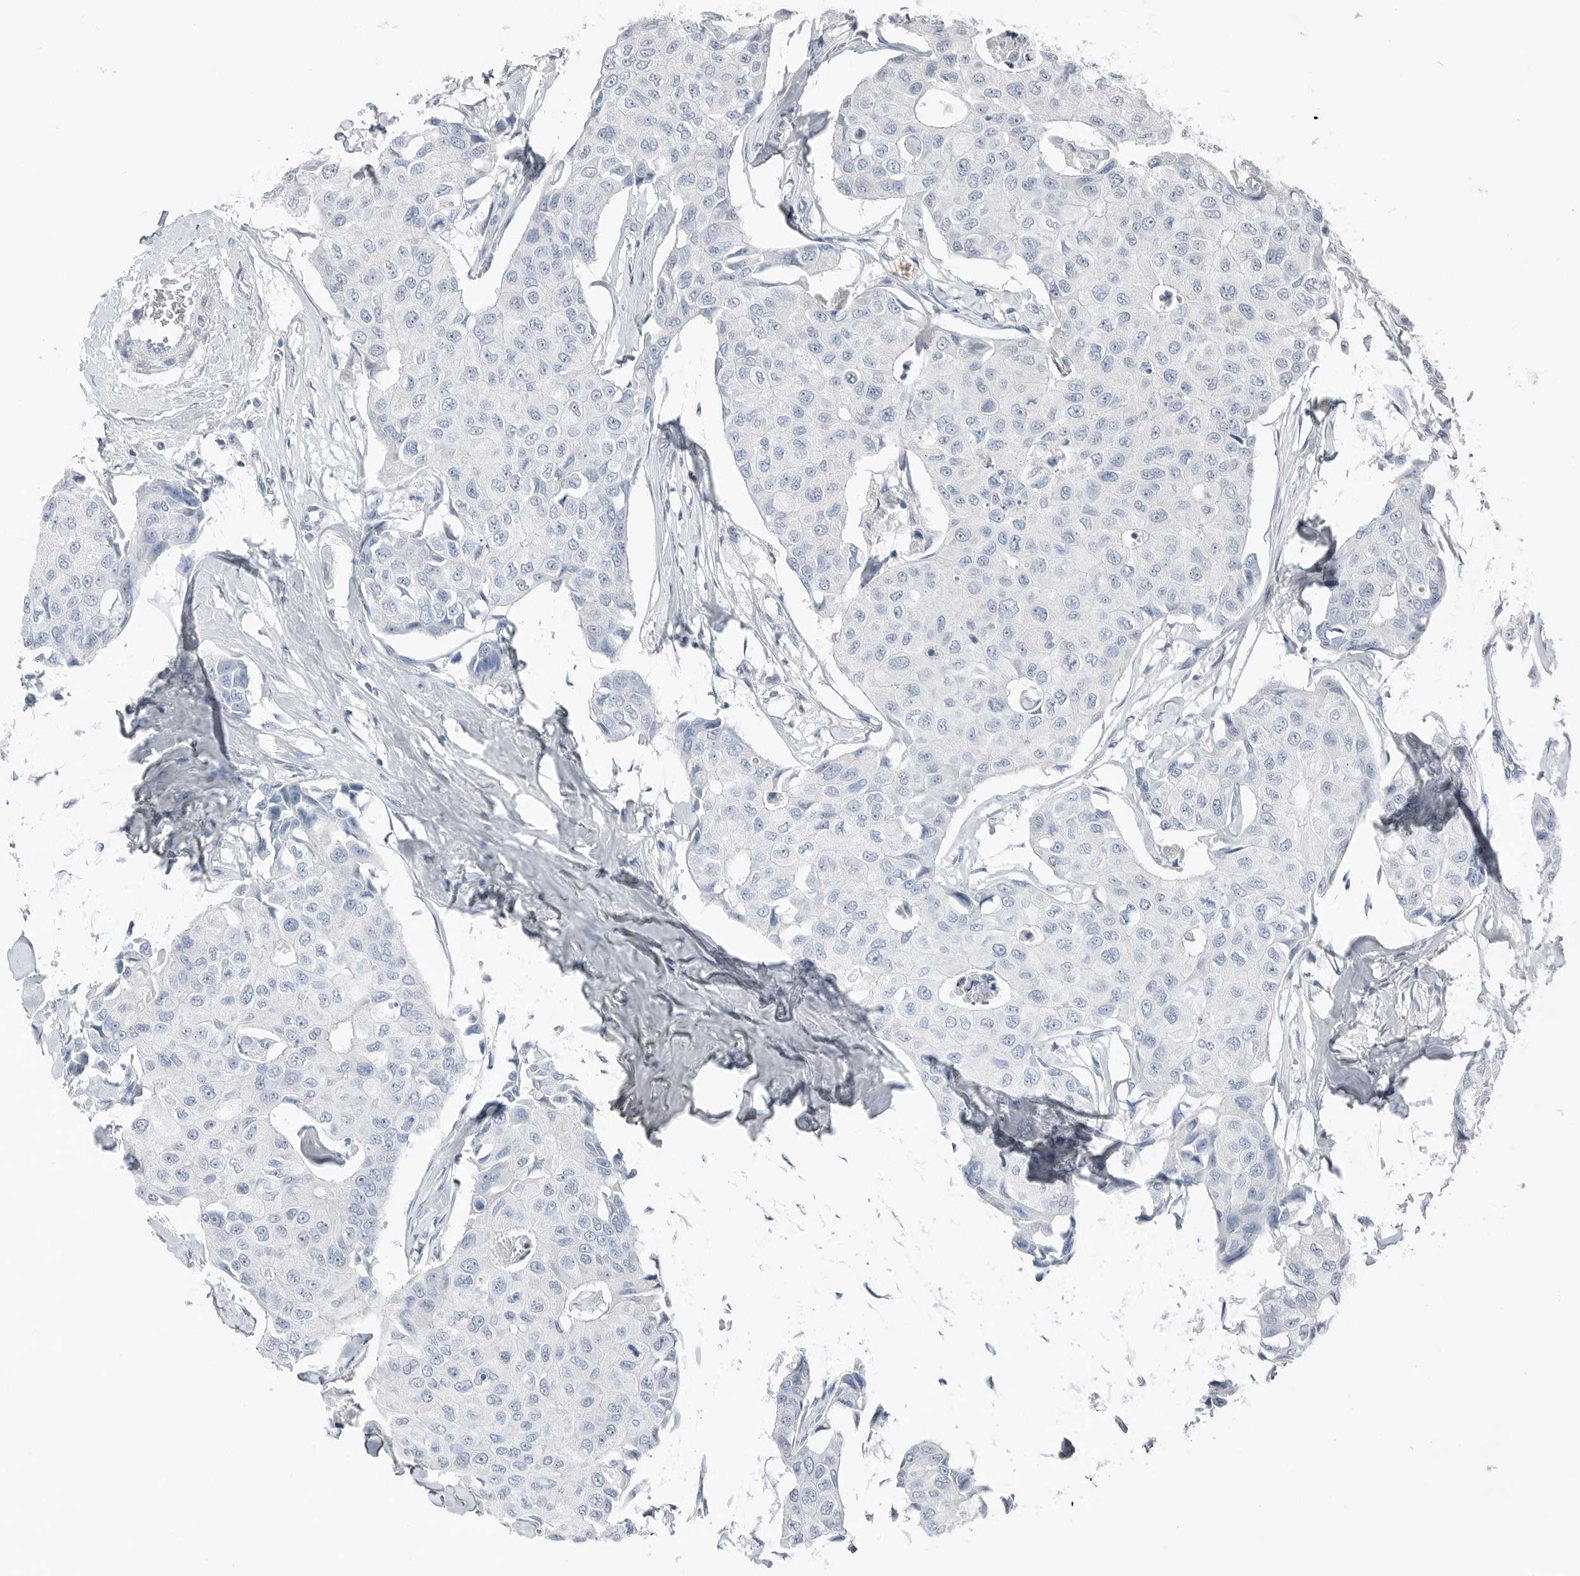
{"staining": {"intensity": "negative", "quantity": "none", "location": "none"}, "tissue": "breast cancer", "cell_type": "Tumor cells", "image_type": "cancer", "snomed": [{"axis": "morphology", "description": "Duct carcinoma"}, {"axis": "topography", "description": "Breast"}], "caption": "Invasive ductal carcinoma (breast) stained for a protein using immunohistochemistry demonstrates no positivity tumor cells.", "gene": "SERPINB7", "patient": {"sex": "female", "age": 80}}